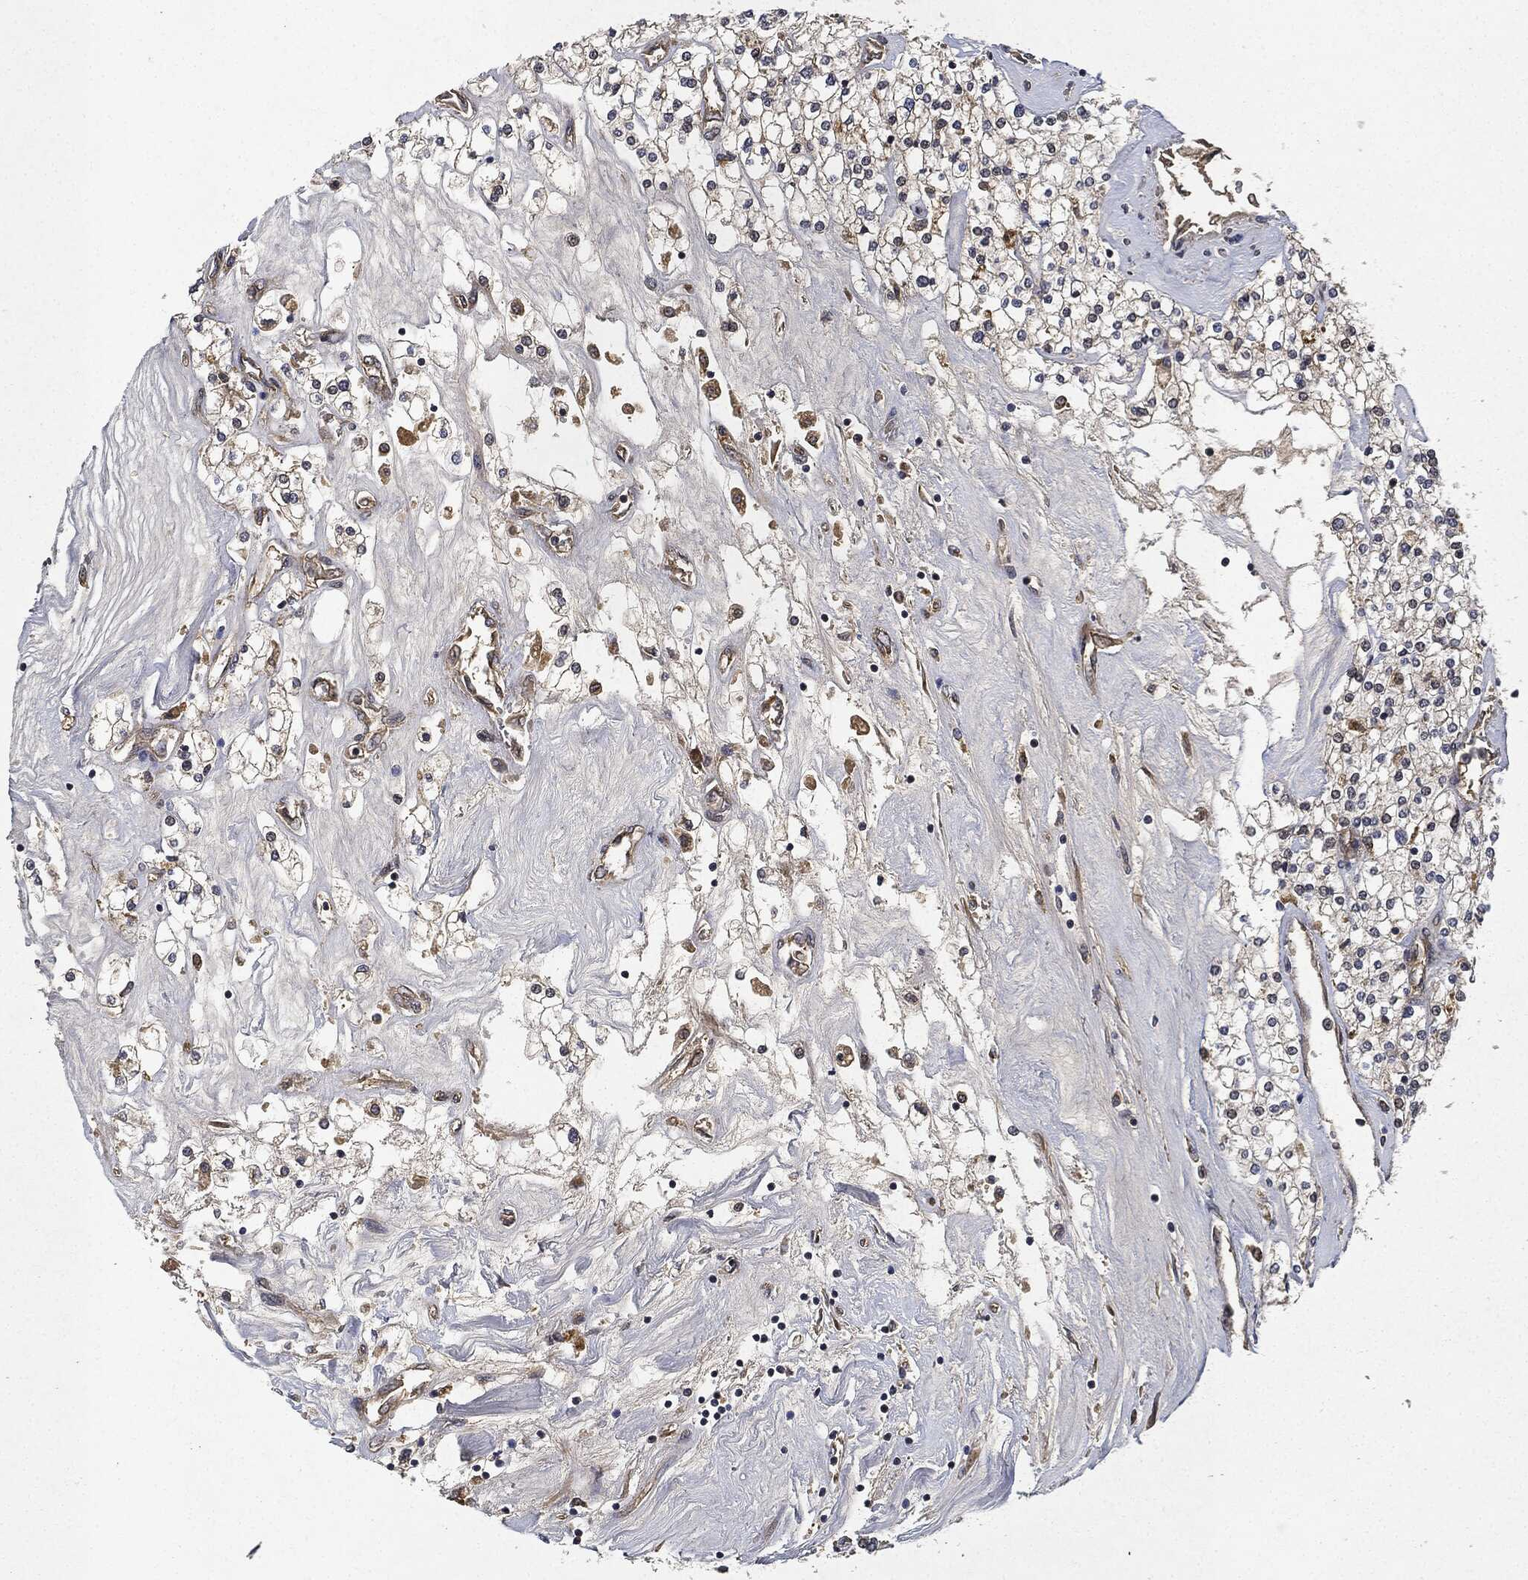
{"staining": {"intensity": "weak", "quantity": "25%-75%", "location": "cytoplasmic/membranous"}, "tissue": "renal cancer", "cell_type": "Tumor cells", "image_type": "cancer", "snomed": [{"axis": "morphology", "description": "Adenocarcinoma, NOS"}, {"axis": "topography", "description": "Kidney"}], "caption": "Brown immunohistochemical staining in adenocarcinoma (renal) reveals weak cytoplasmic/membranous positivity in approximately 25%-75% of tumor cells.", "gene": "MLST8", "patient": {"sex": "male", "age": 80}}